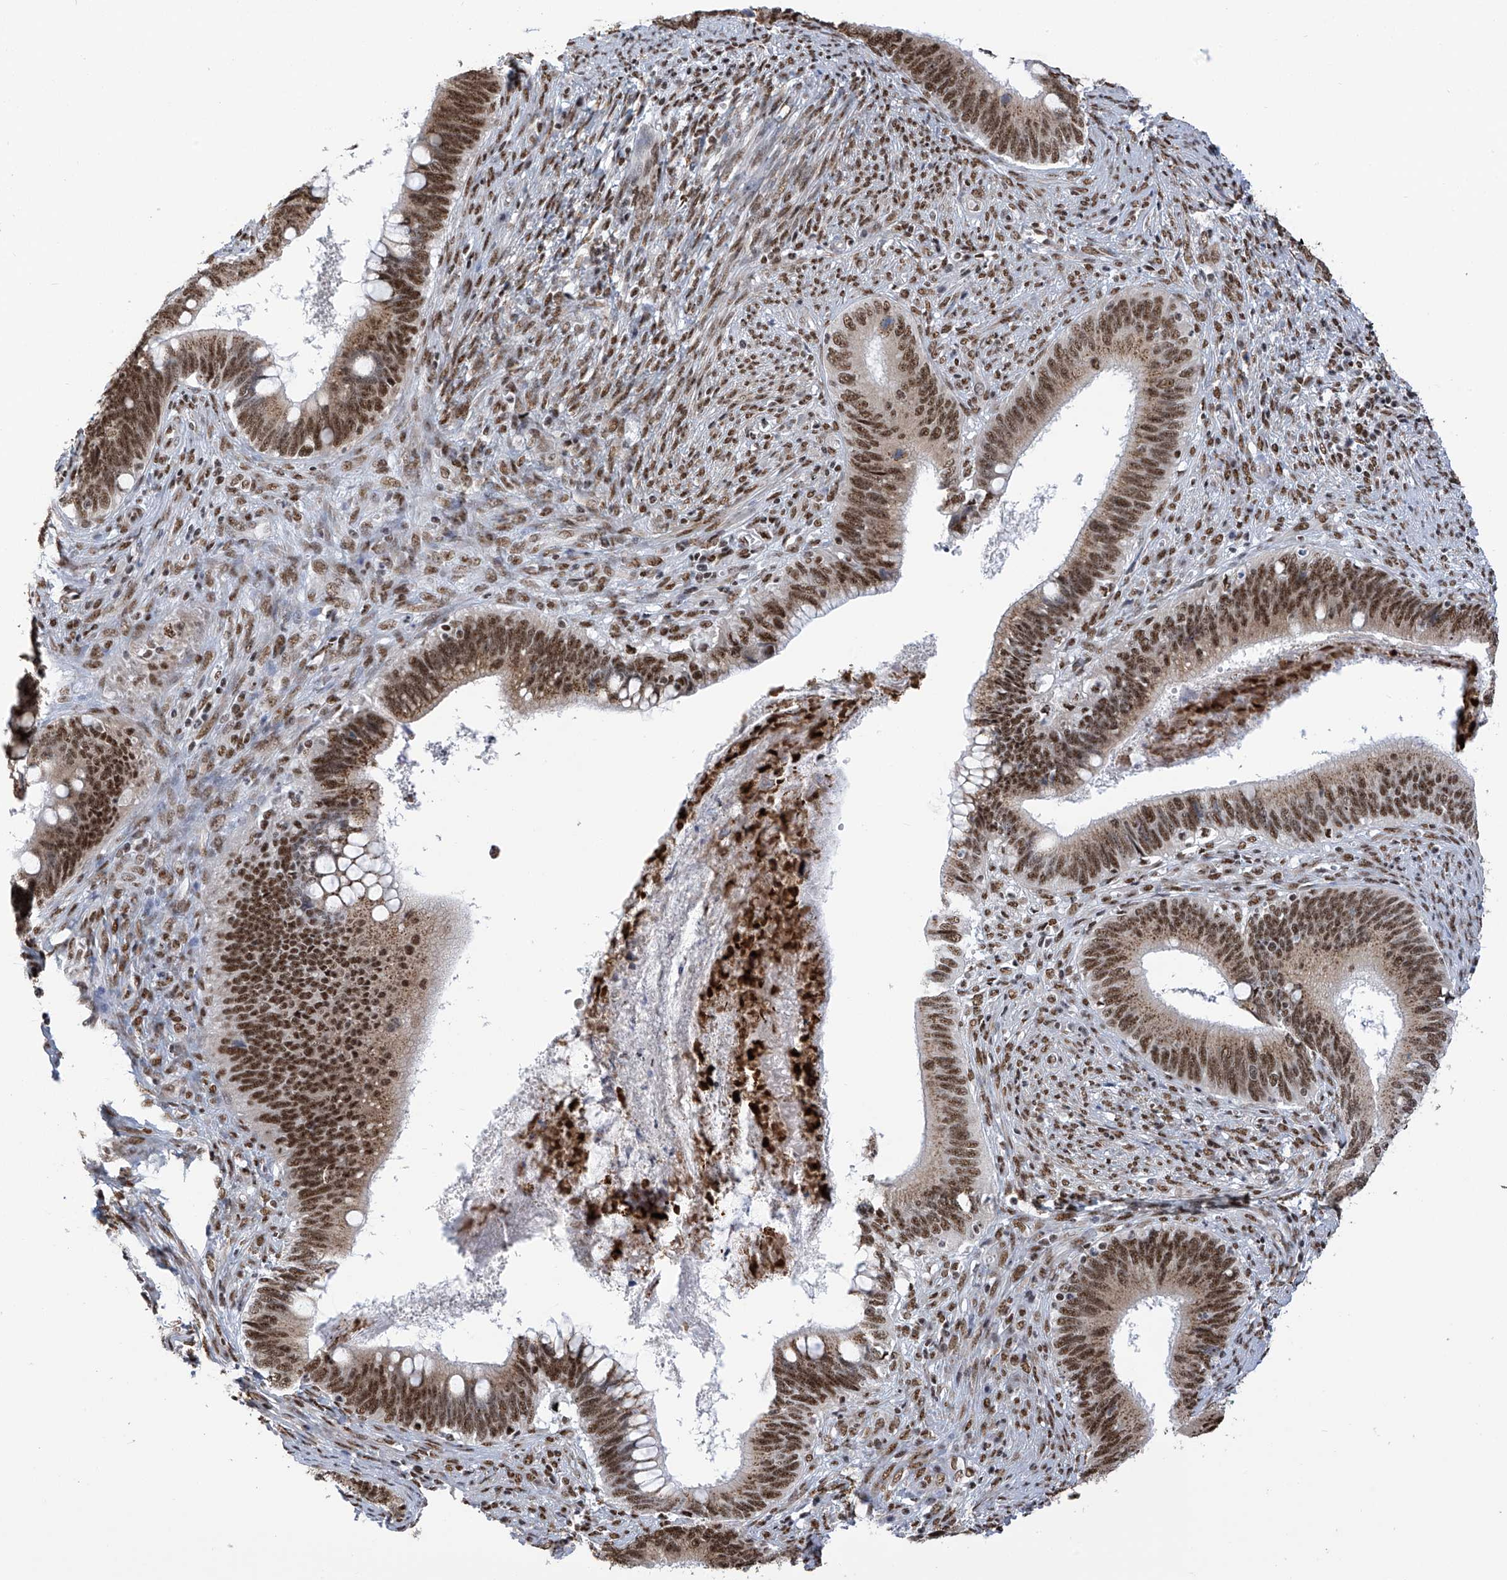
{"staining": {"intensity": "strong", "quantity": ">75%", "location": "cytoplasmic/membranous,nuclear"}, "tissue": "cervical cancer", "cell_type": "Tumor cells", "image_type": "cancer", "snomed": [{"axis": "morphology", "description": "Adenocarcinoma, NOS"}, {"axis": "topography", "description": "Cervix"}], "caption": "Strong cytoplasmic/membranous and nuclear protein expression is present in approximately >75% of tumor cells in cervical adenocarcinoma.", "gene": "APLF", "patient": {"sex": "female", "age": 42}}